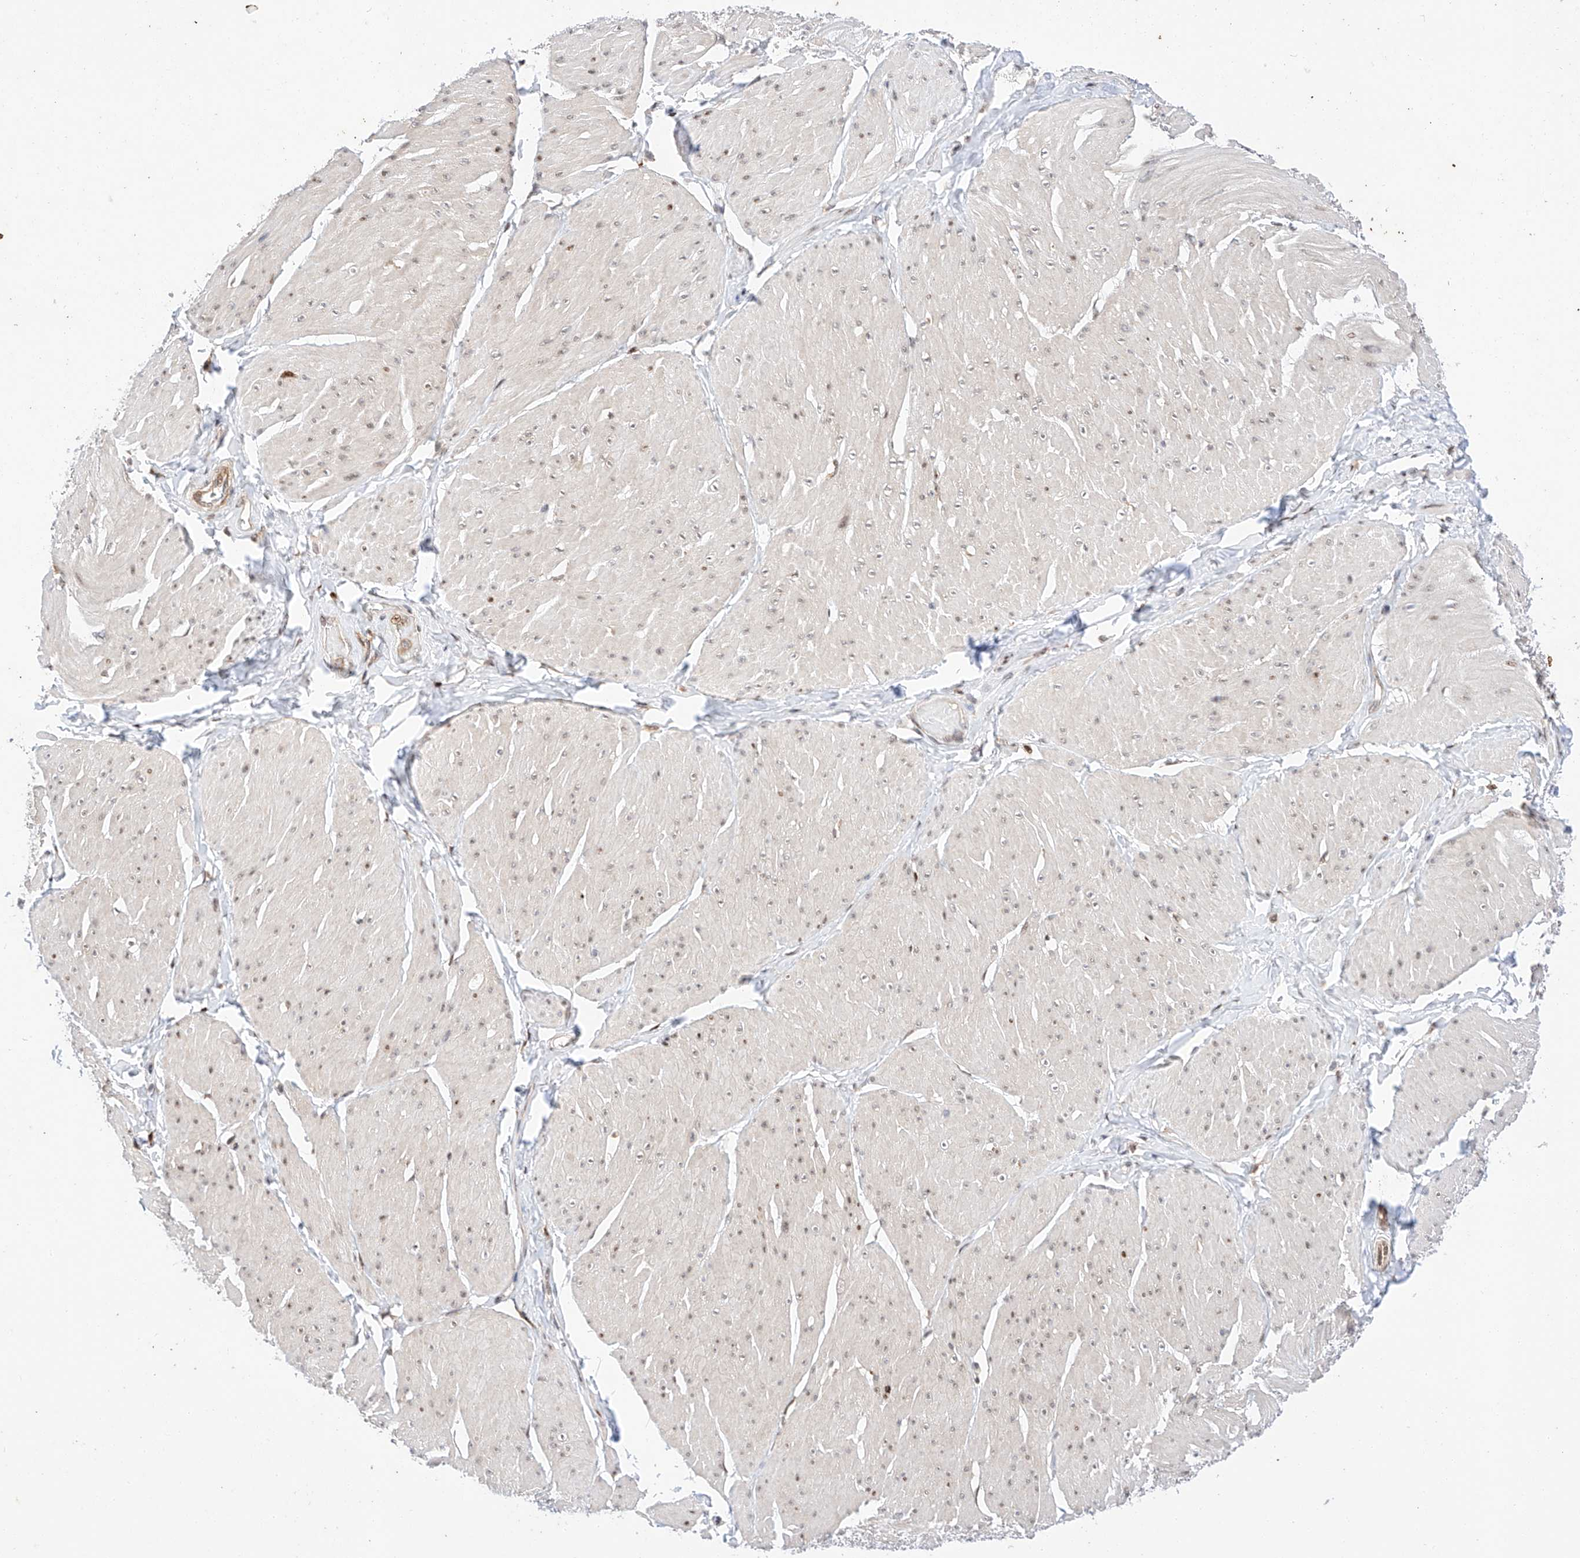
{"staining": {"intensity": "moderate", "quantity": "25%-75%", "location": "nuclear"}, "tissue": "smooth muscle", "cell_type": "Smooth muscle cells", "image_type": "normal", "snomed": [{"axis": "morphology", "description": "Urothelial carcinoma, High grade"}, {"axis": "topography", "description": "Urinary bladder"}], "caption": "Immunohistochemical staining of benign smooth muscle reveals 25%-75% levels of moderate nuclear protein staining in approximately 25%-75% of smooth muscle cells. (Brightfield microscopy of DAB IHC at high magnification).", "gene": "HDAC9", "patient": {"sex": "male", "age": 46}}